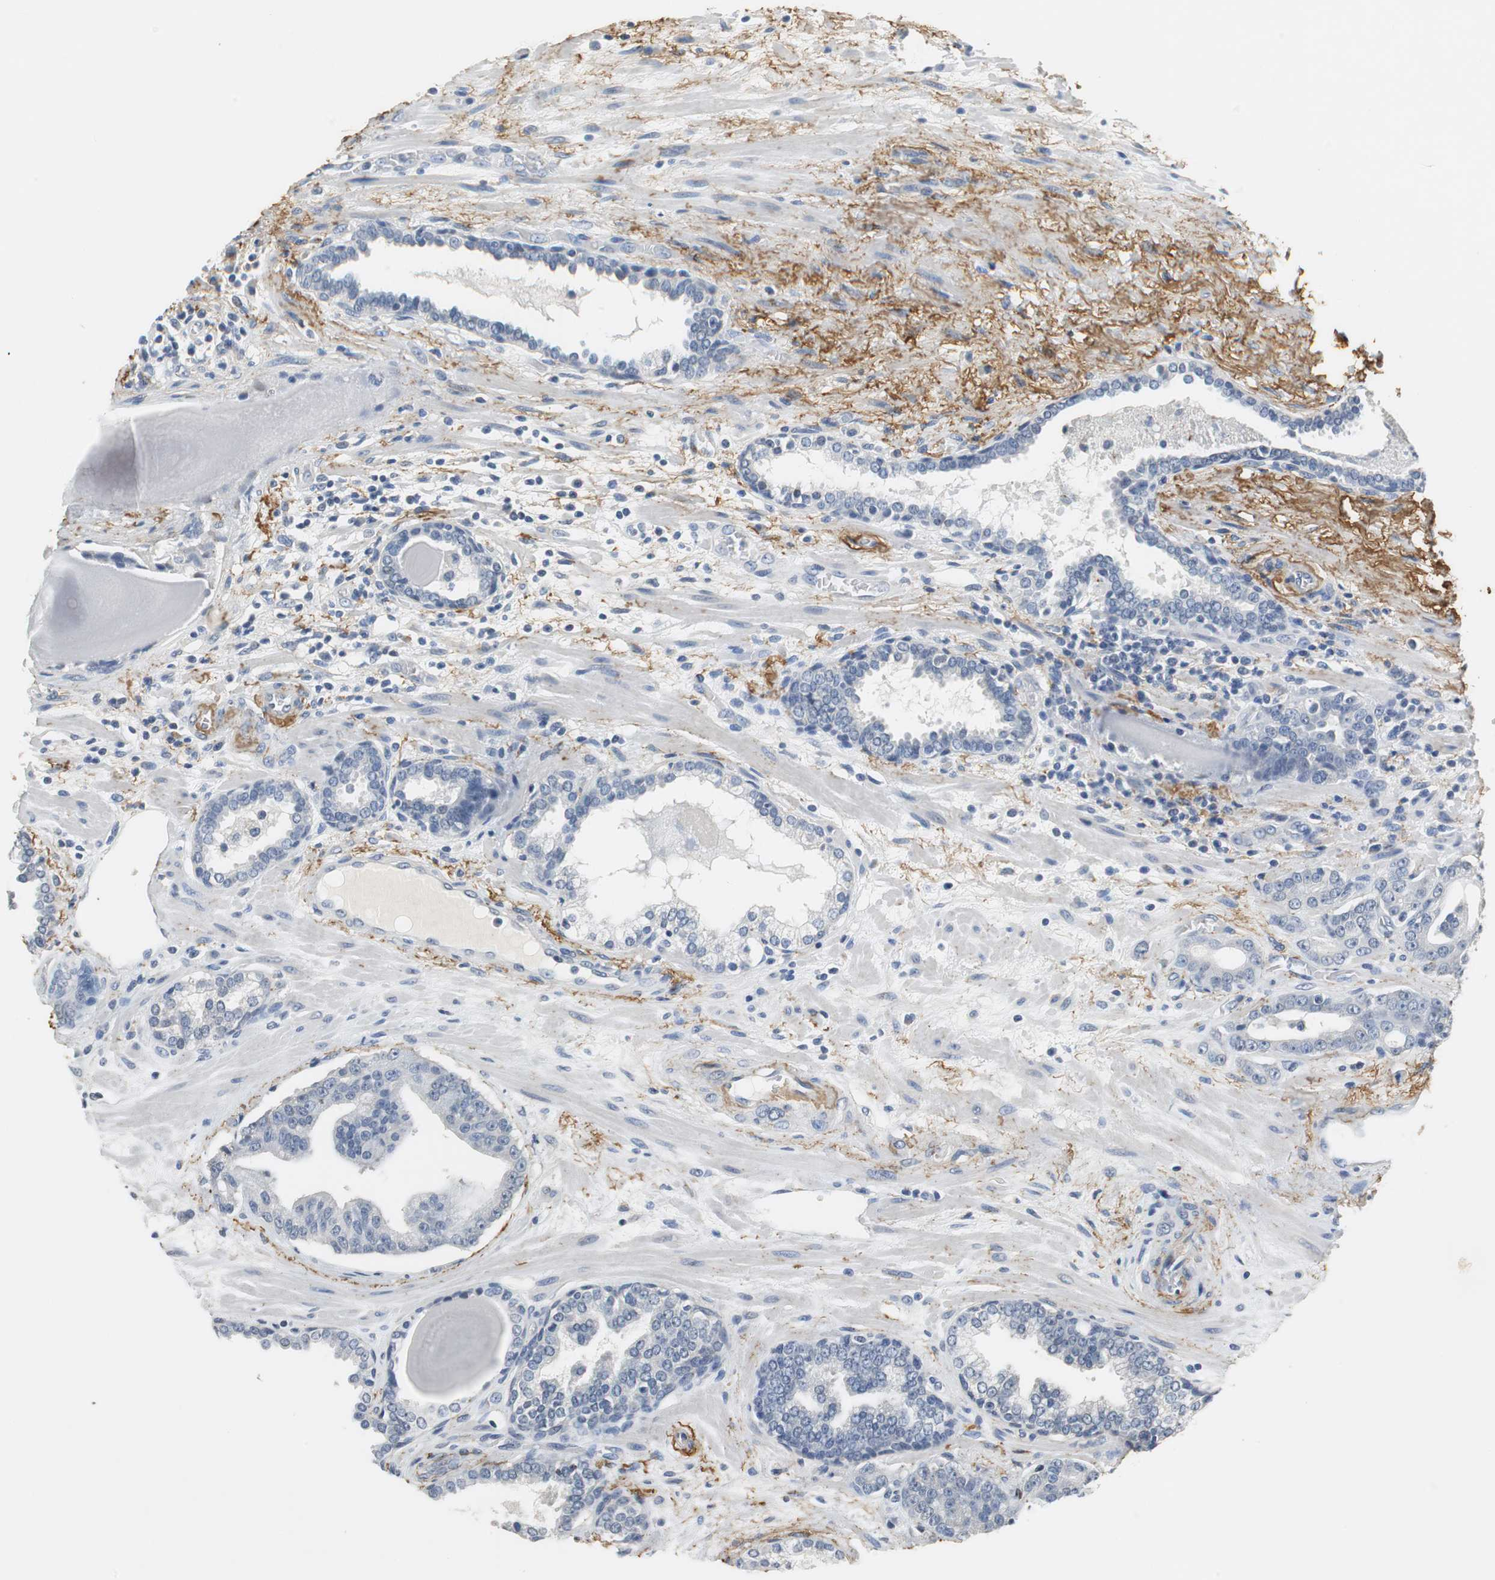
{"staining": {"intensity": "negative", "quantity": "none", "location": "none"}, "tissue": "prostate cancer", "cell_type": "Tumor cells", "image_type": "cancer", "snomed": [{"axis": "morphology", "description": "Adenocarcinoma, Low grade"}, {"axis": "topography", "description": "Prostate"}], "caption": "DAB immunohistochemical staining of prostate cancer (low-grade adenocarcinoma) shows no significant staining in tumor cells. The staining is performed using DAB brown chromogen with nuclei counter-stained in using hematoxylin.", "gene": "MUC7", "patient": {"sex": "male", "age": 63}}